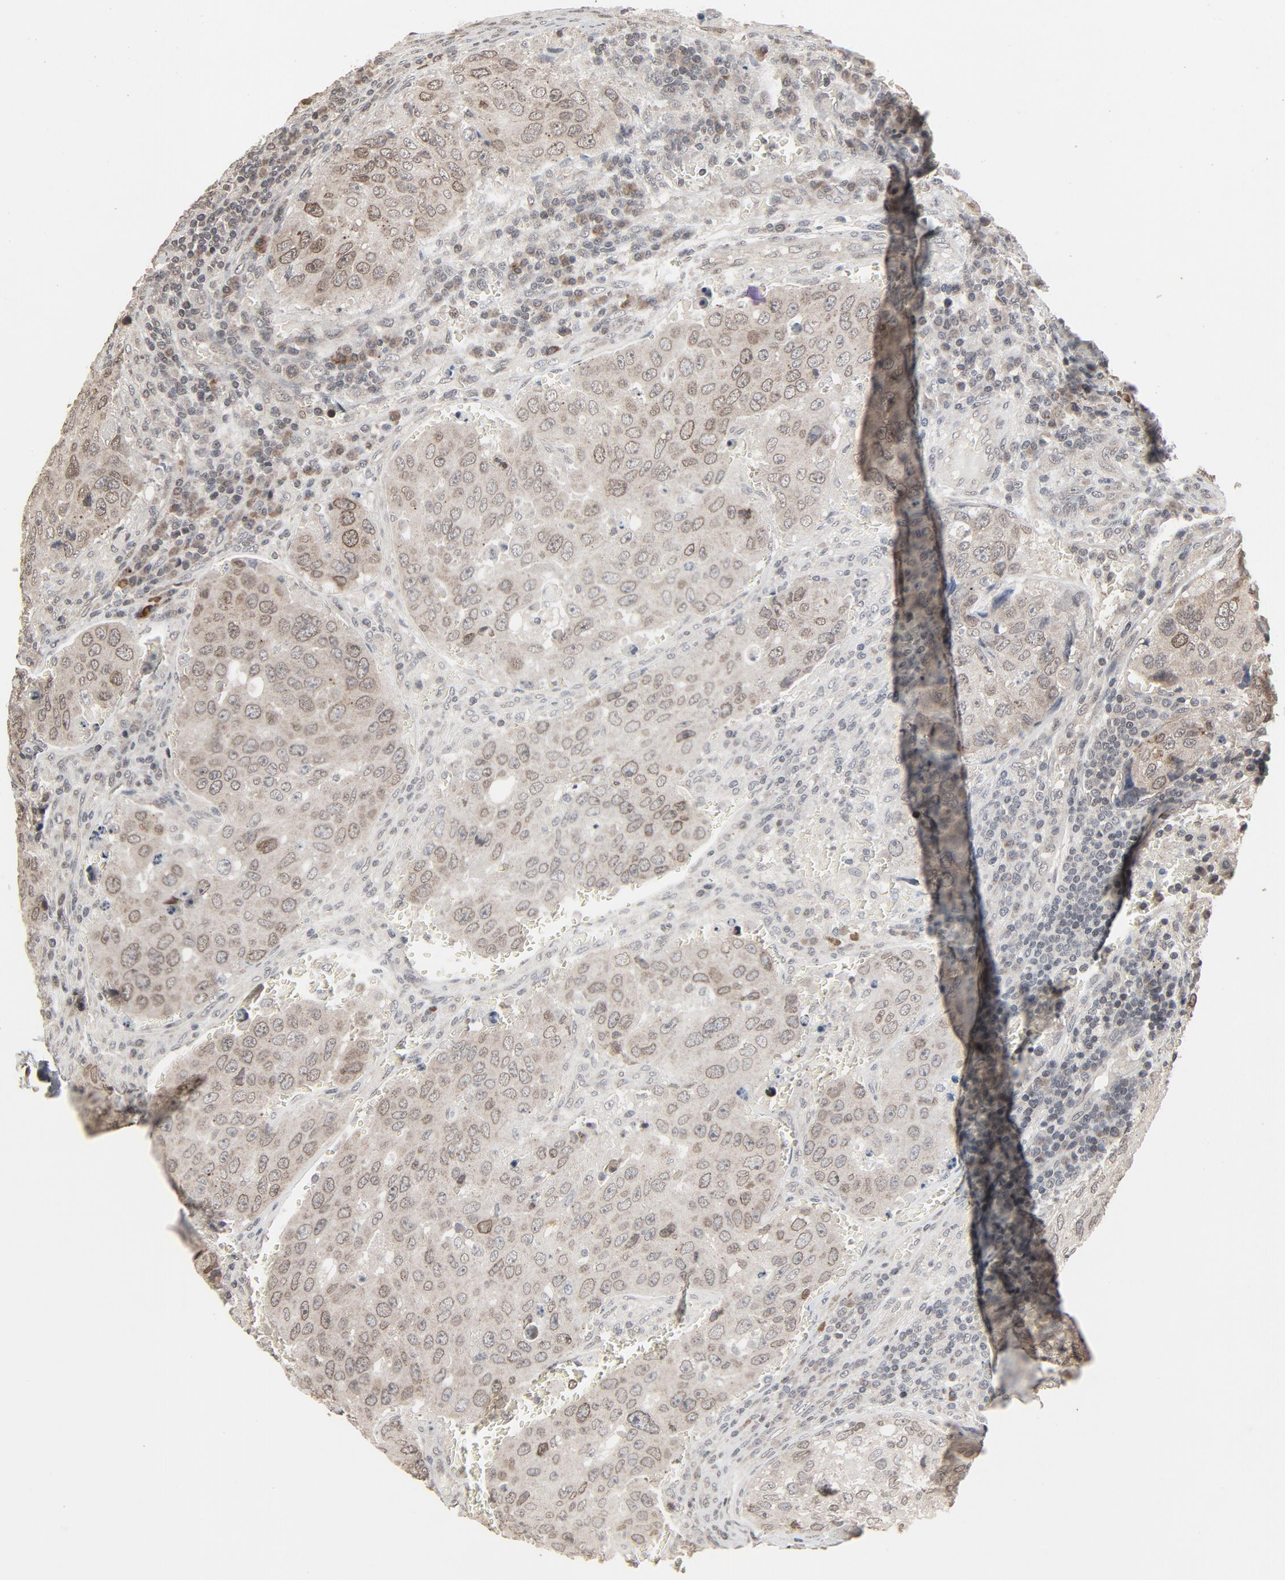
{"staining": {"intensity": "moderate", "quantity": "25%-75%", "location": "cytoplasmic/membranous,nuclear"}, "tissue": "urothelial cancer", "cell_type": "Tumor cells", "image_type": "cancer", "snomed": [{"axis": "morphology", "description": "Urothelial carcinoma, High grade"}, {"axis": "topography", "description": "Lymph node"}, {"axis": "topography", "description": "Urinary bladder"}], "caption": "A brown stain highlights moderate cytoplasmic/membranous and nuclear expression of a protein in urothelial carcinoma (high-grade) tumor cells. The staining is performed using DAB brown chromogen to label protein expression. The nuclei are counter-stained blue using hematoxylin.", "gene": "POM121", "patient": {"sex": "male", "age": 51}}